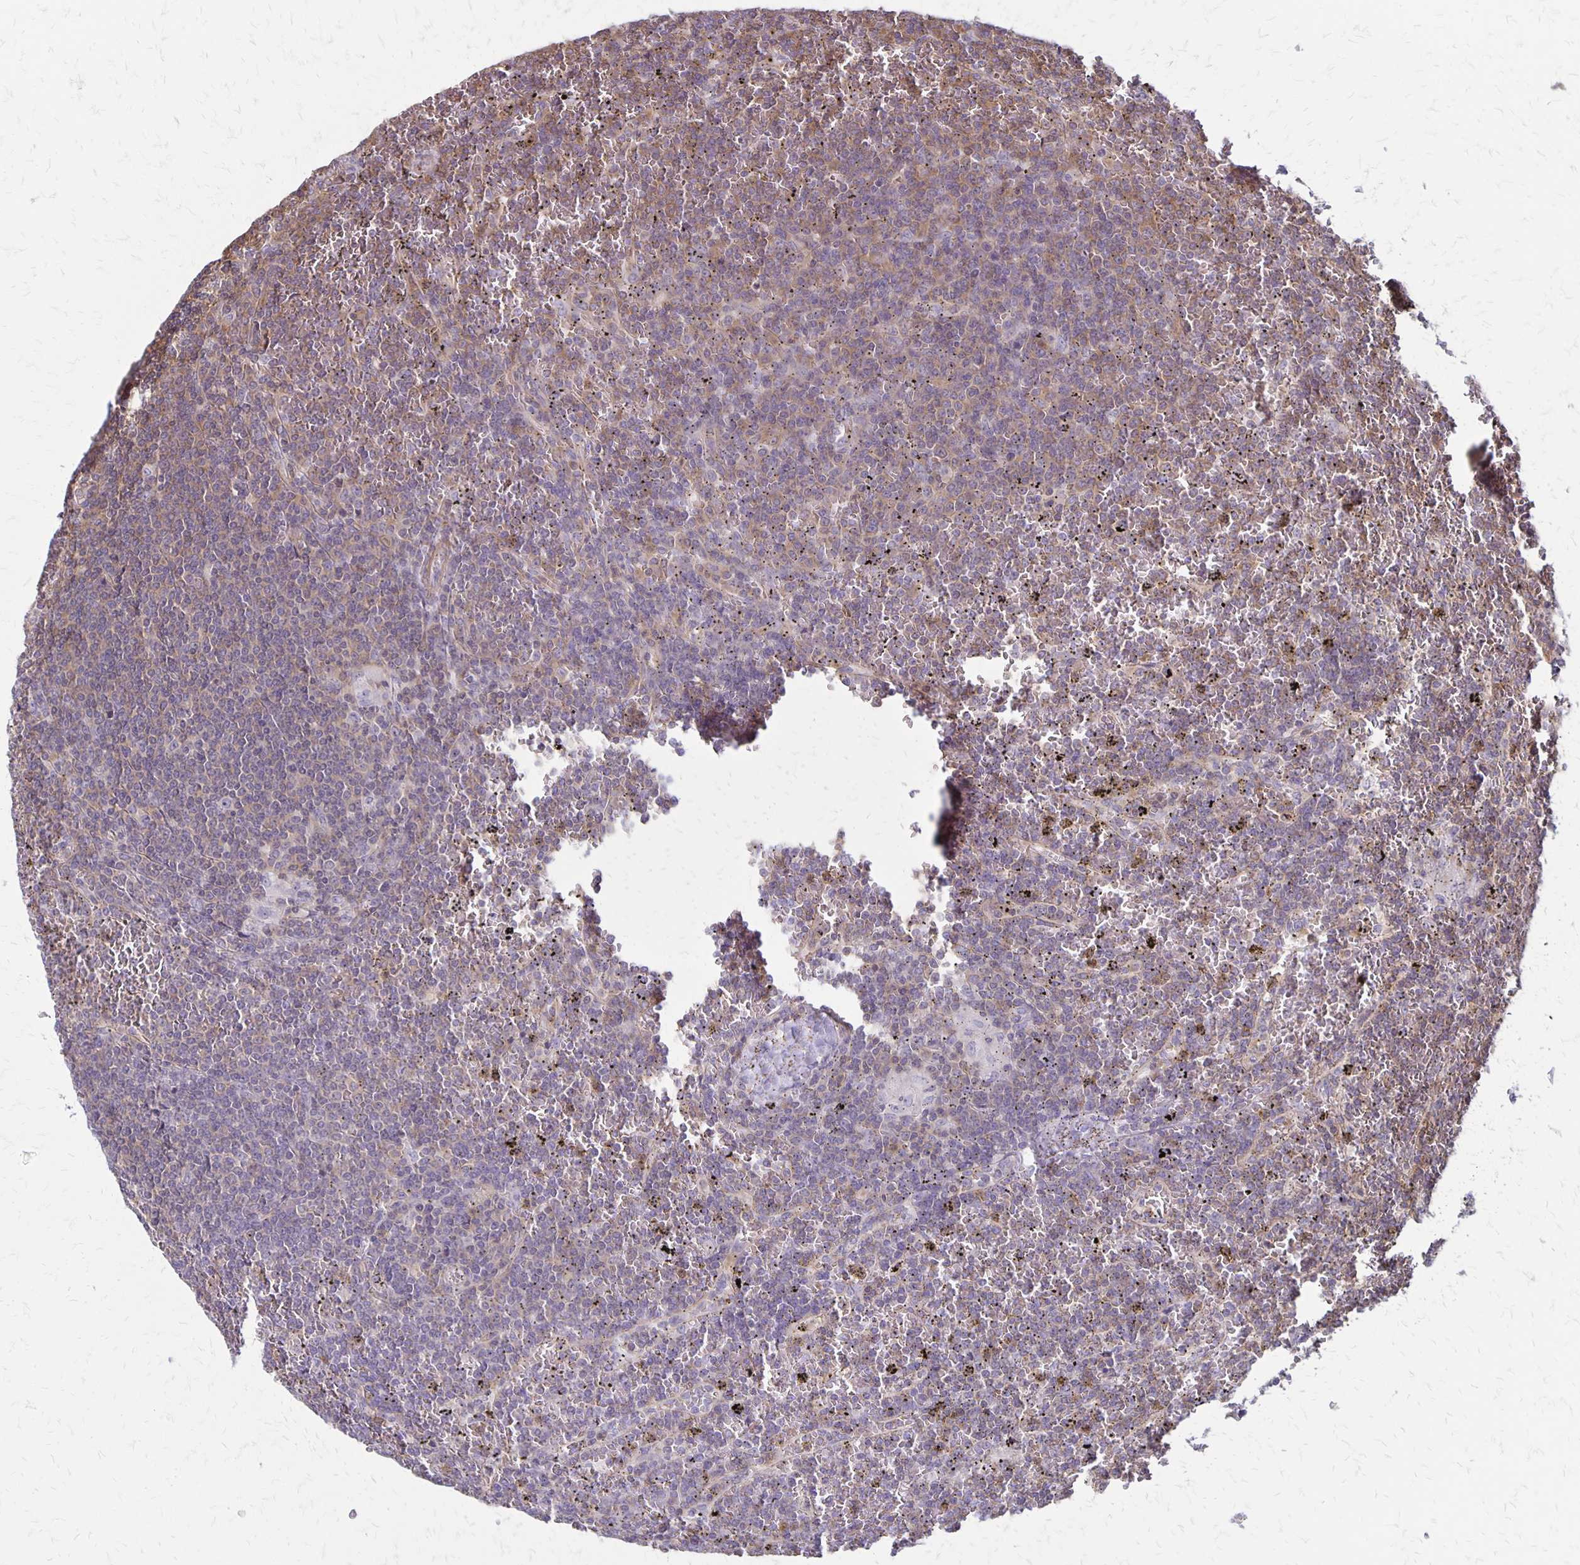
{"staining": {"intensity": "weak", "quantity": "<25%", "location": "cytoplasmic/membranous"}, "tissue": "lymphoma", "cell_type": "Tumor cells", "image_type": "cancer", "snomed": [{"axis": "morphology", "description": "Malignant lymphoma, non-Hodgkin's type, Low grade"}, {"axis": "topography", "description": "Spleen"}], "caption": "IHC image of neoplastic tissue: human lymphoma stained with DAB exhibits no significant protein expression in tumor cells. (DAB immunohistochemistry (IHC) visualized using brightfield microscopy, high magnification).", "gene": "SEPTIN5", "patient": {"sex": "female", "age": 19}}